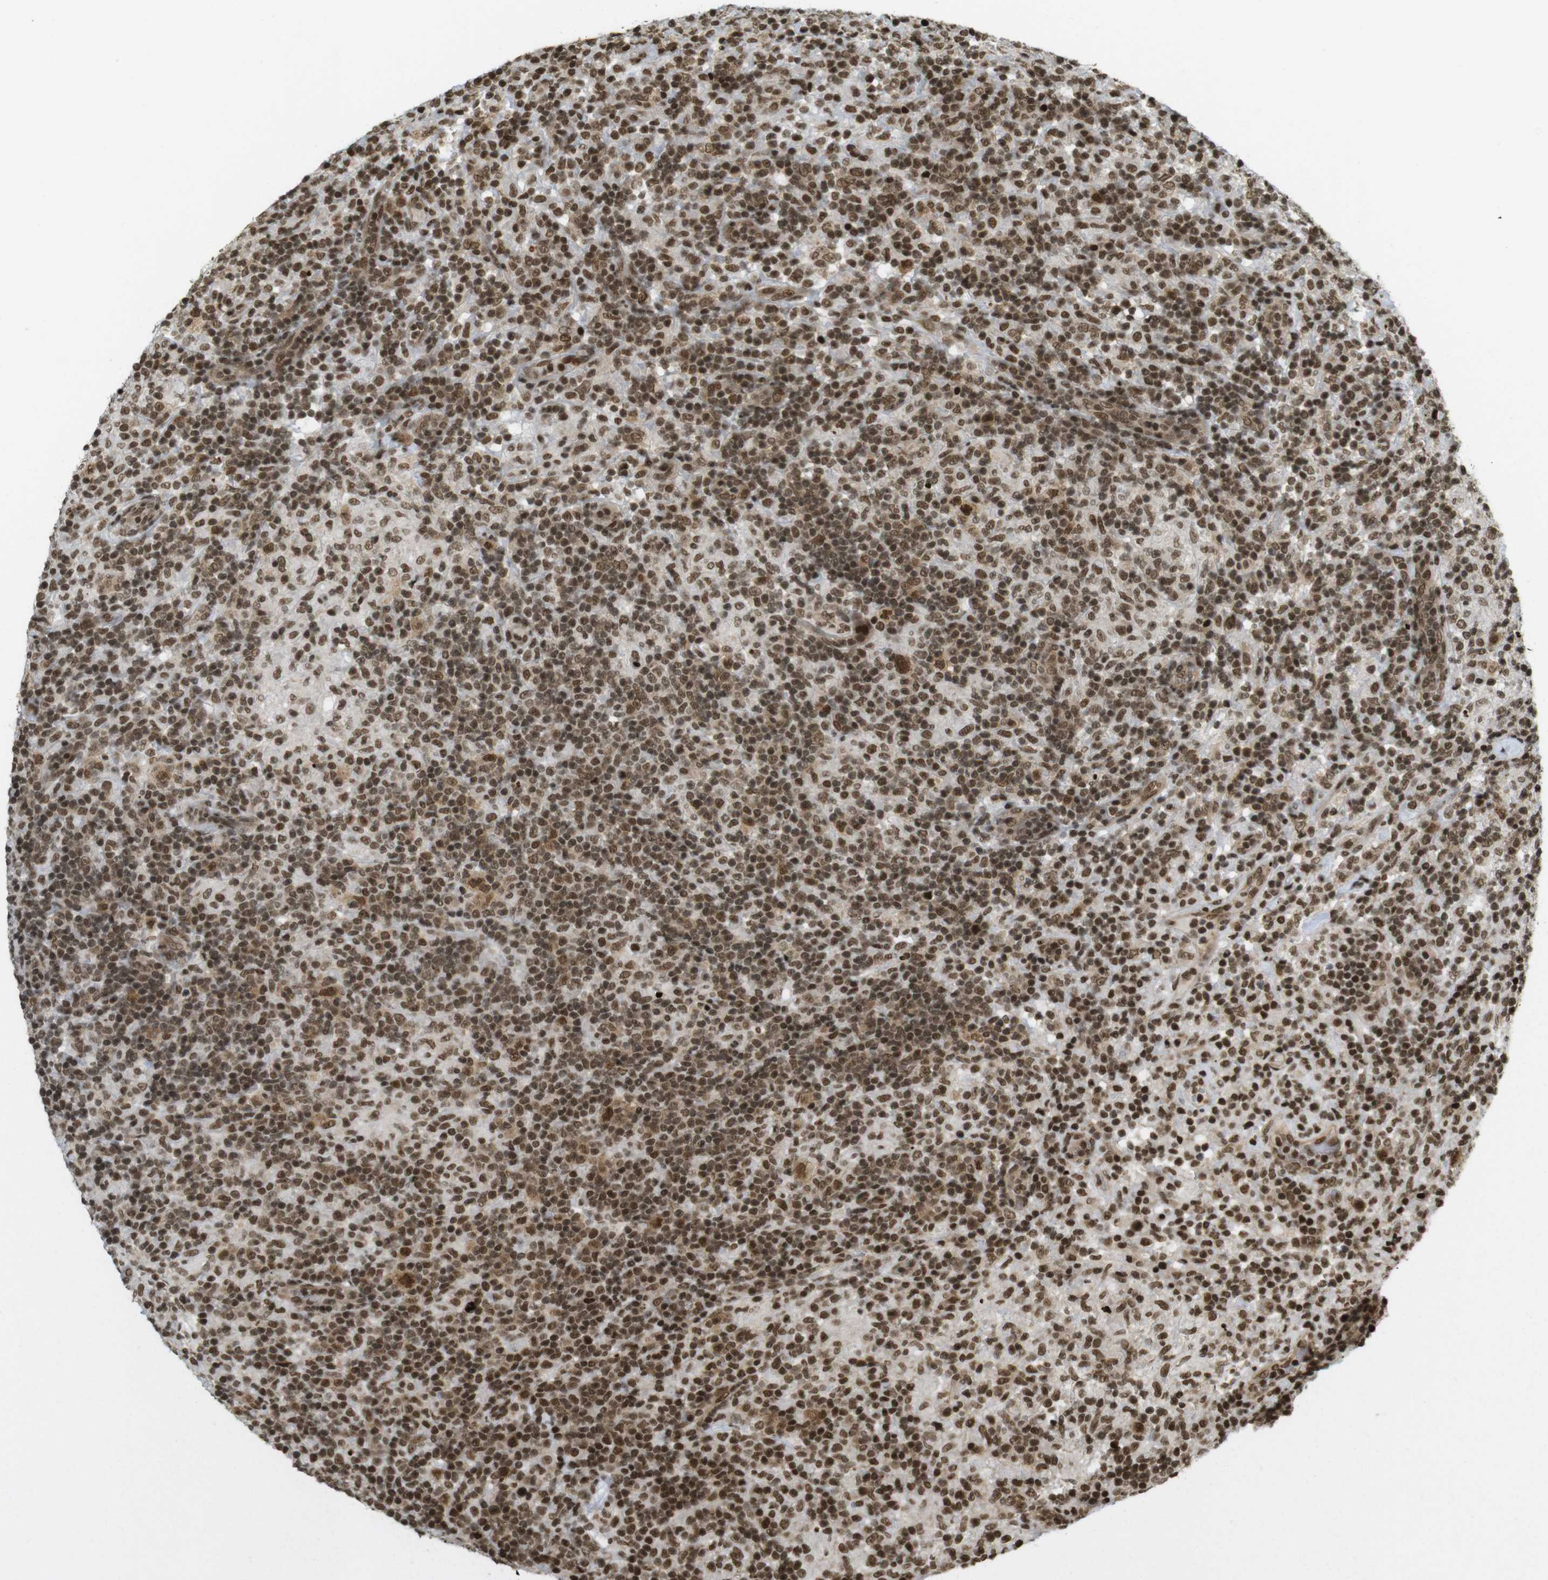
{"staining": {"intensity": "moderate", "quantity": ">75%", "location": "cytoplasmic/membranous,nuclear"}, "tissue": "lymphoma", "cell_type": "Tumor cells", "image_type": "cancer", "snomed": [{"axis": "morphology", "description": "Hodgkin's disease, NOS"}, {"axis": "topography", "description": "Lymph node"}], "caption": "Lymphoma stained for a protein exhibits moderate cytoplasmic/membranous and nuclear positivity in tumor cells.", "gene": "RUVBL2", "patient": {"sex": "male", "age": 70}}